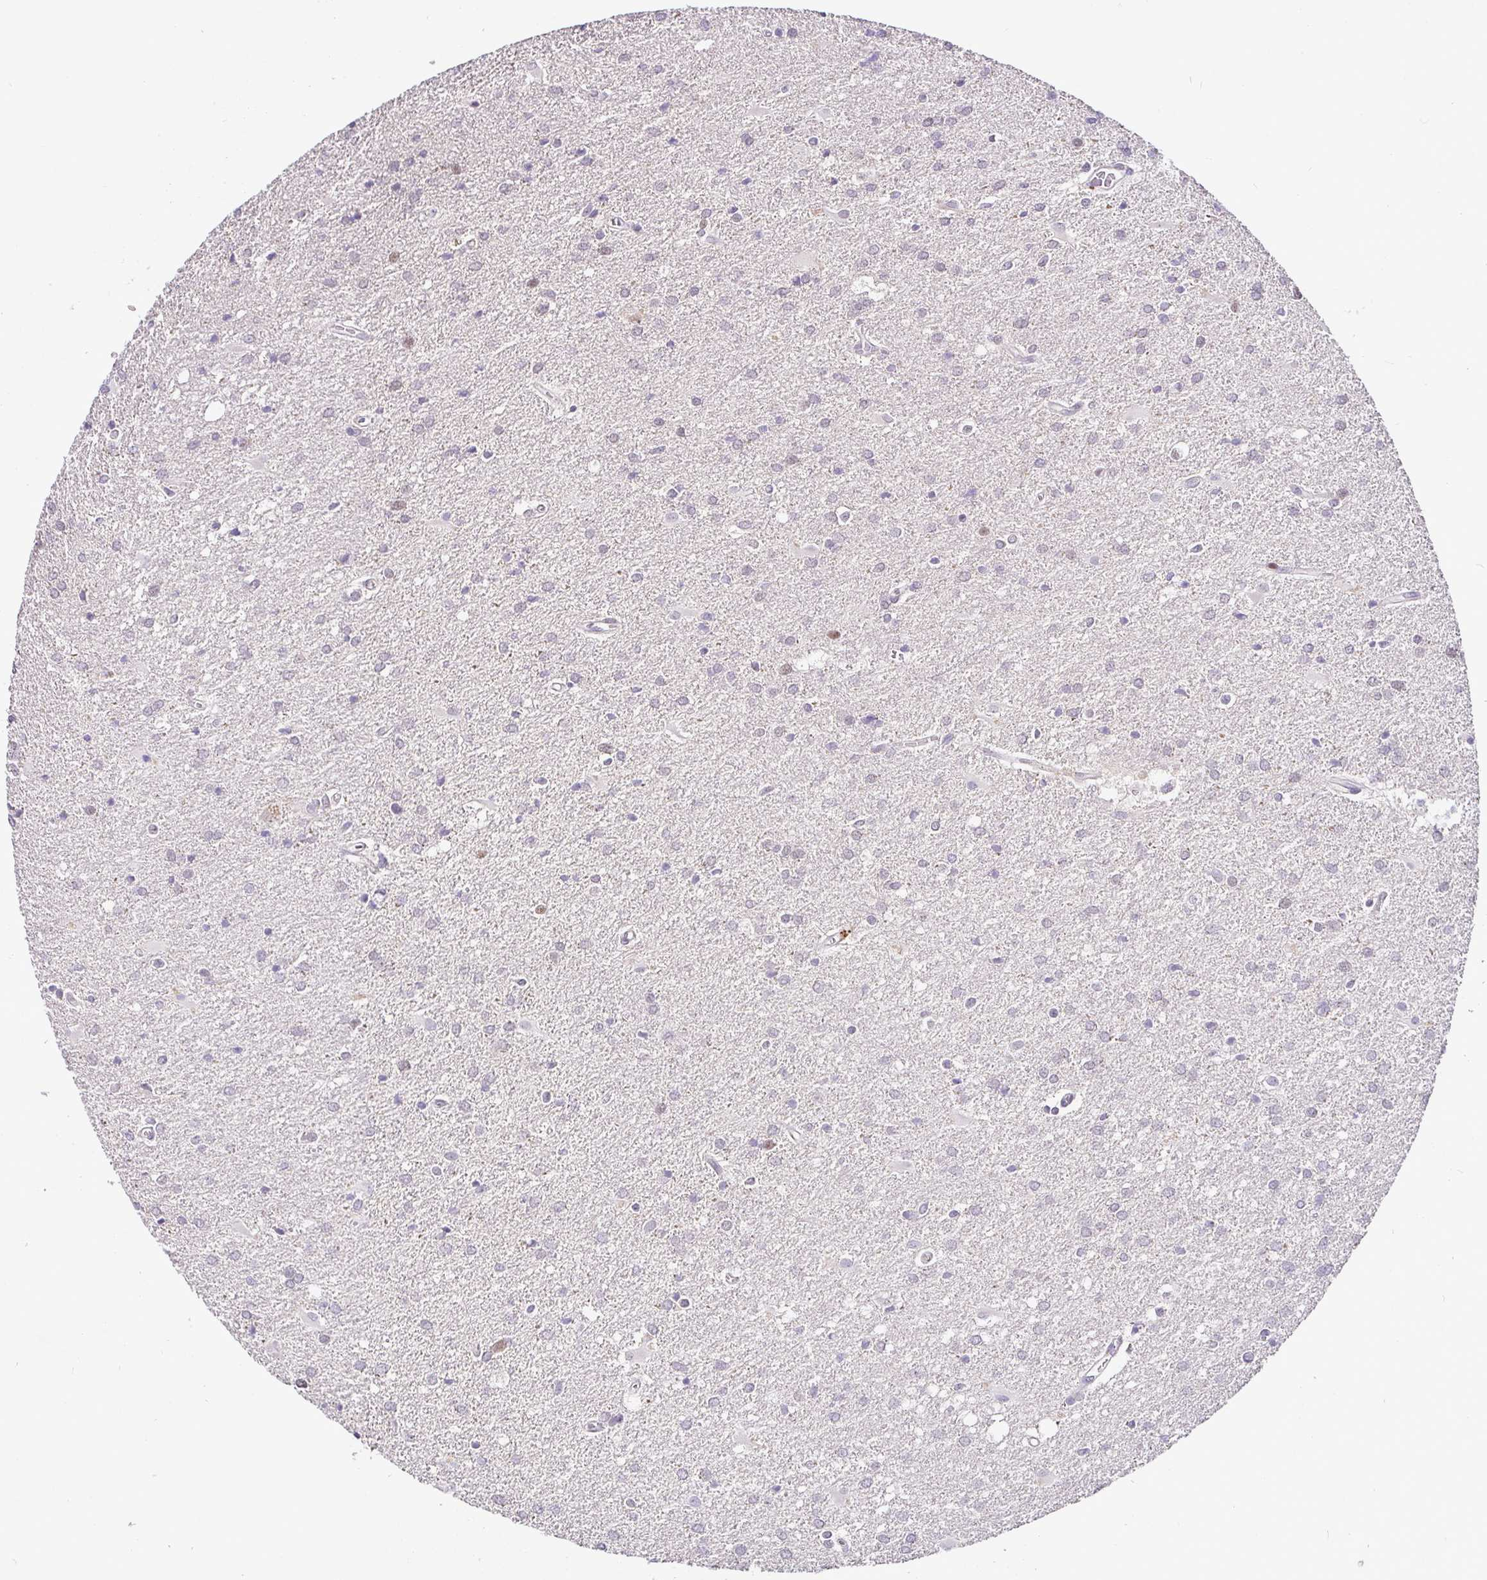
{"staining": {"intensity": "negative", "quantity": "none", "location": "none"}, "tissue": "glioma", "cell_type": "Tumor cells", "image_type": "cancer", "snomed": [{"axis": "morphology", "description": "Glioma, malignant, Low grade"}, {"axis": "topography", "description": "Brain"}], "caption": "A photomicrograph of glioma stained for a protein demonstrates no brown staining in tumor cells.", "gene": "NUP188", "patient": {"sex": "male", "age": 66}}